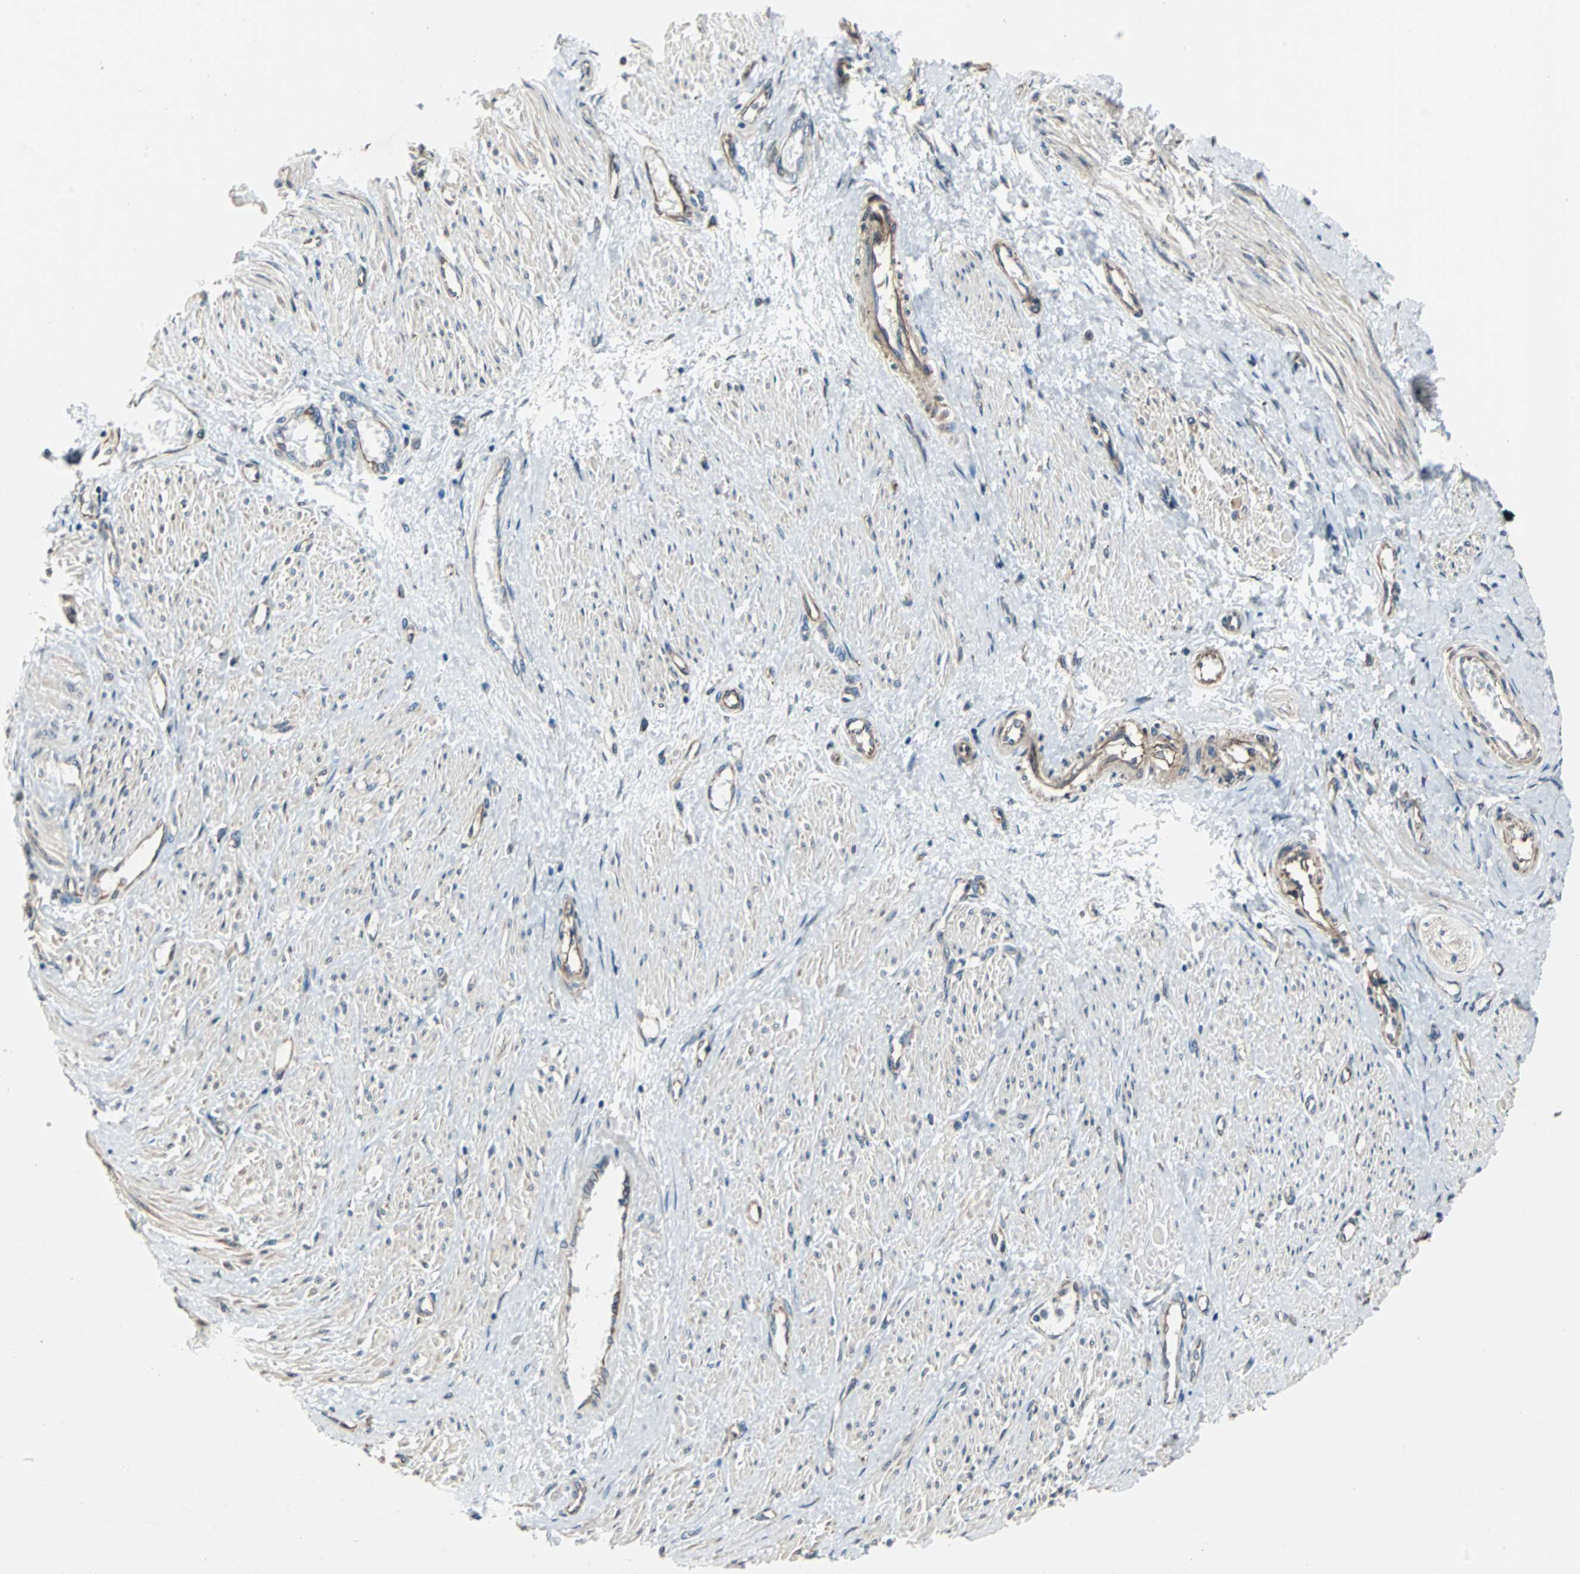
{"staining": {"intensity": "weak", "quantity": "<25%", "location": "cytoplasmic/membranous"}, "tissue": "smooth muscle", "cell_type": "Smooth muscle cells", "image_type": "normal", "snomed": [{"axis": "morphology", "description": "Normal tissue, NOS"}, {"axis": "topography", "description": "Smooth muscle"}, {"axis": "topography", "description": "Uterus"}], "caption": "An image of human smooth muscle is negative for staining in smooth muscle cells.", "gene": "CHP1", "patient": {"sex": "female", "age": 39}}